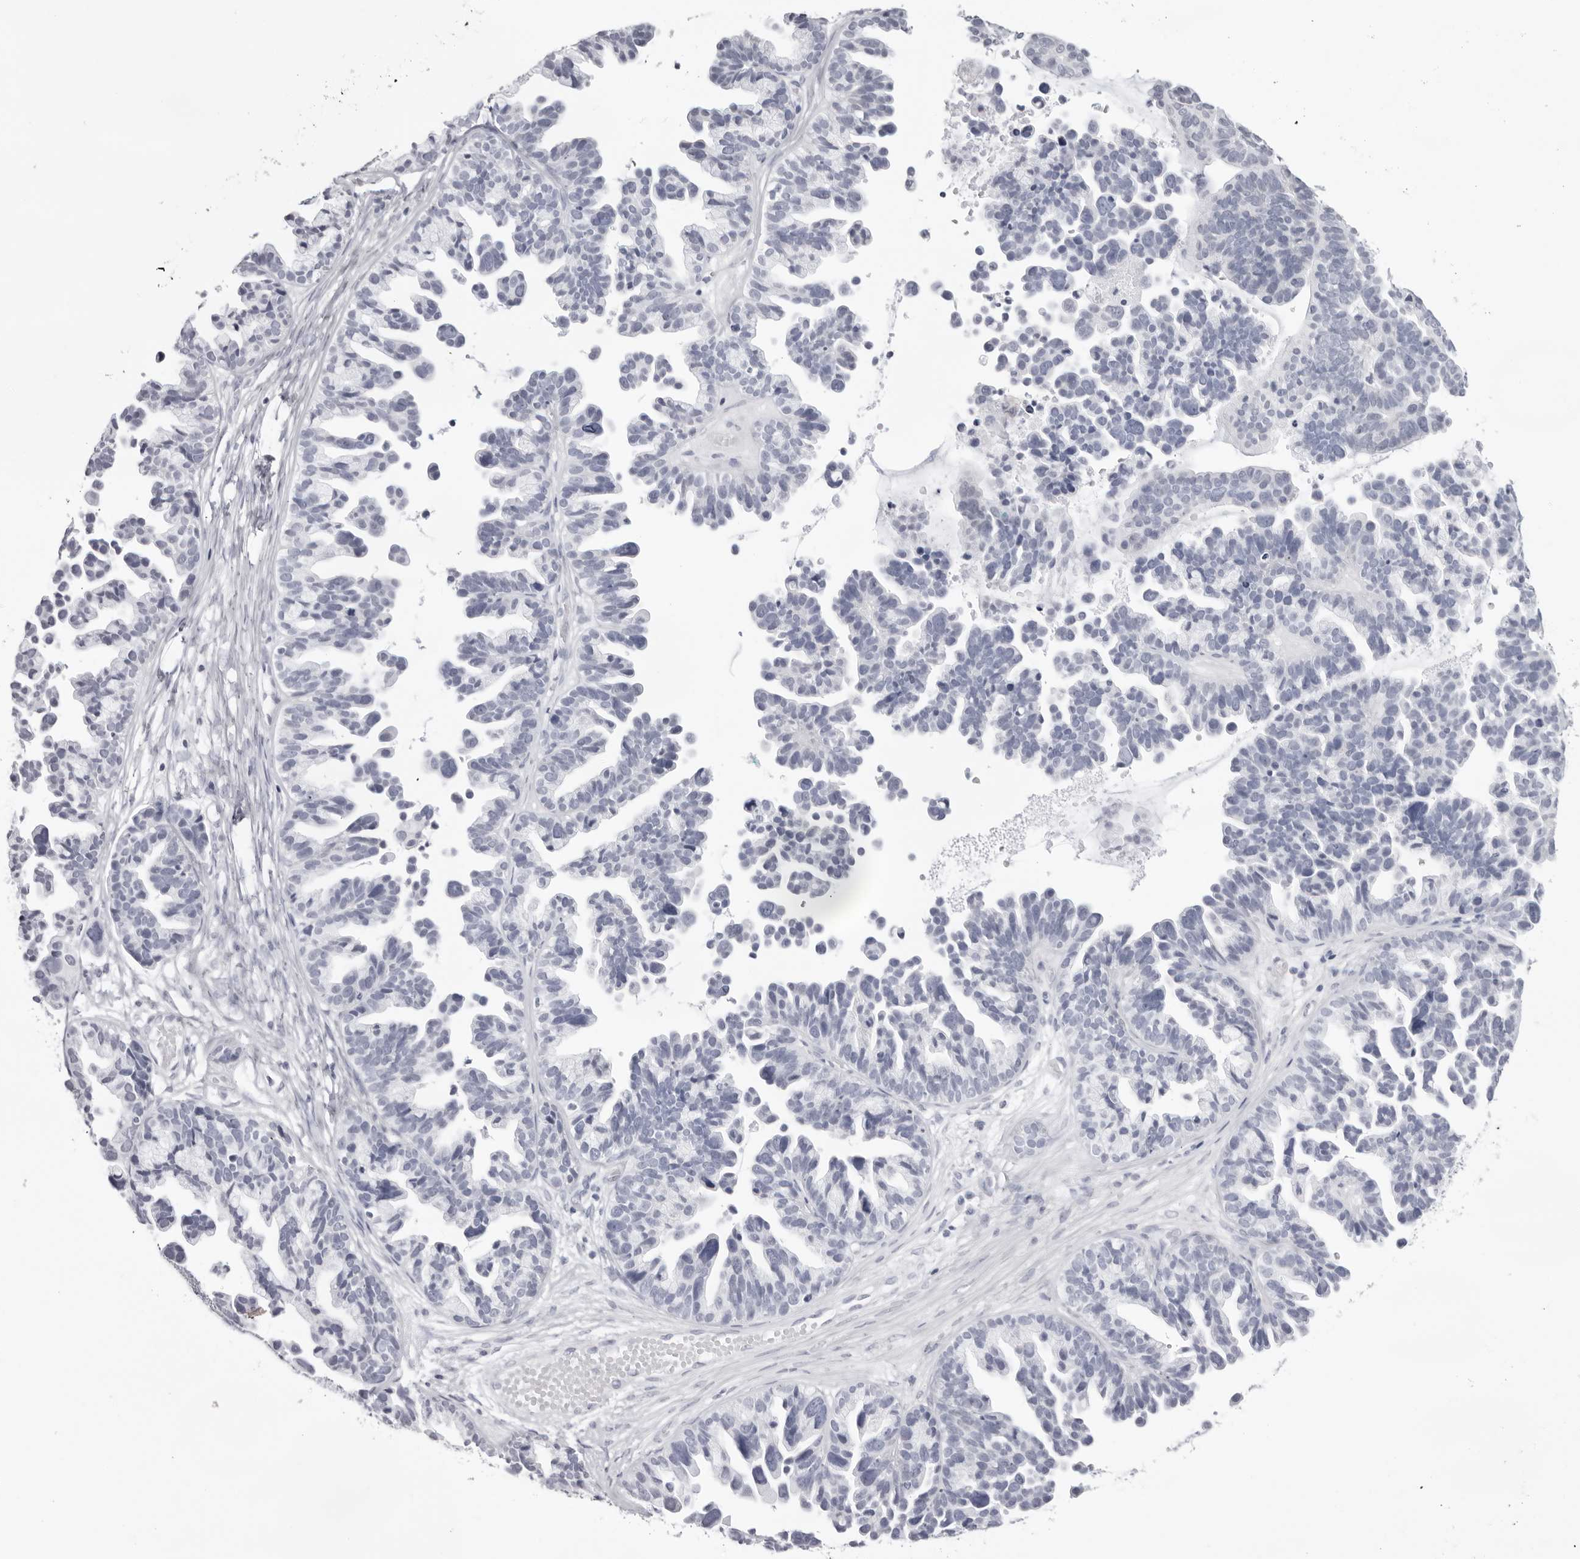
{"staining": {"intensity": "negative", "quantity": "none", "location": "none"}, "tissue": "ovarian cancer", "cell_type": "Tumor cells", "image_type": "cancer", "snomed": [{"axis": "morphology", "description": "Cystadenocarcinoma, serous, NOS"}, {"axis": "topography", "description": "Ovary"}], "caption": "A high-resolution micrograph shows immunohistochemistry staining of ovarian cancer (serous cystadenocarcinoma), which exhibits no significant staining in tumor cells.", "gene": "INSL3", "patient": {"sex": "female", "age": 56}}